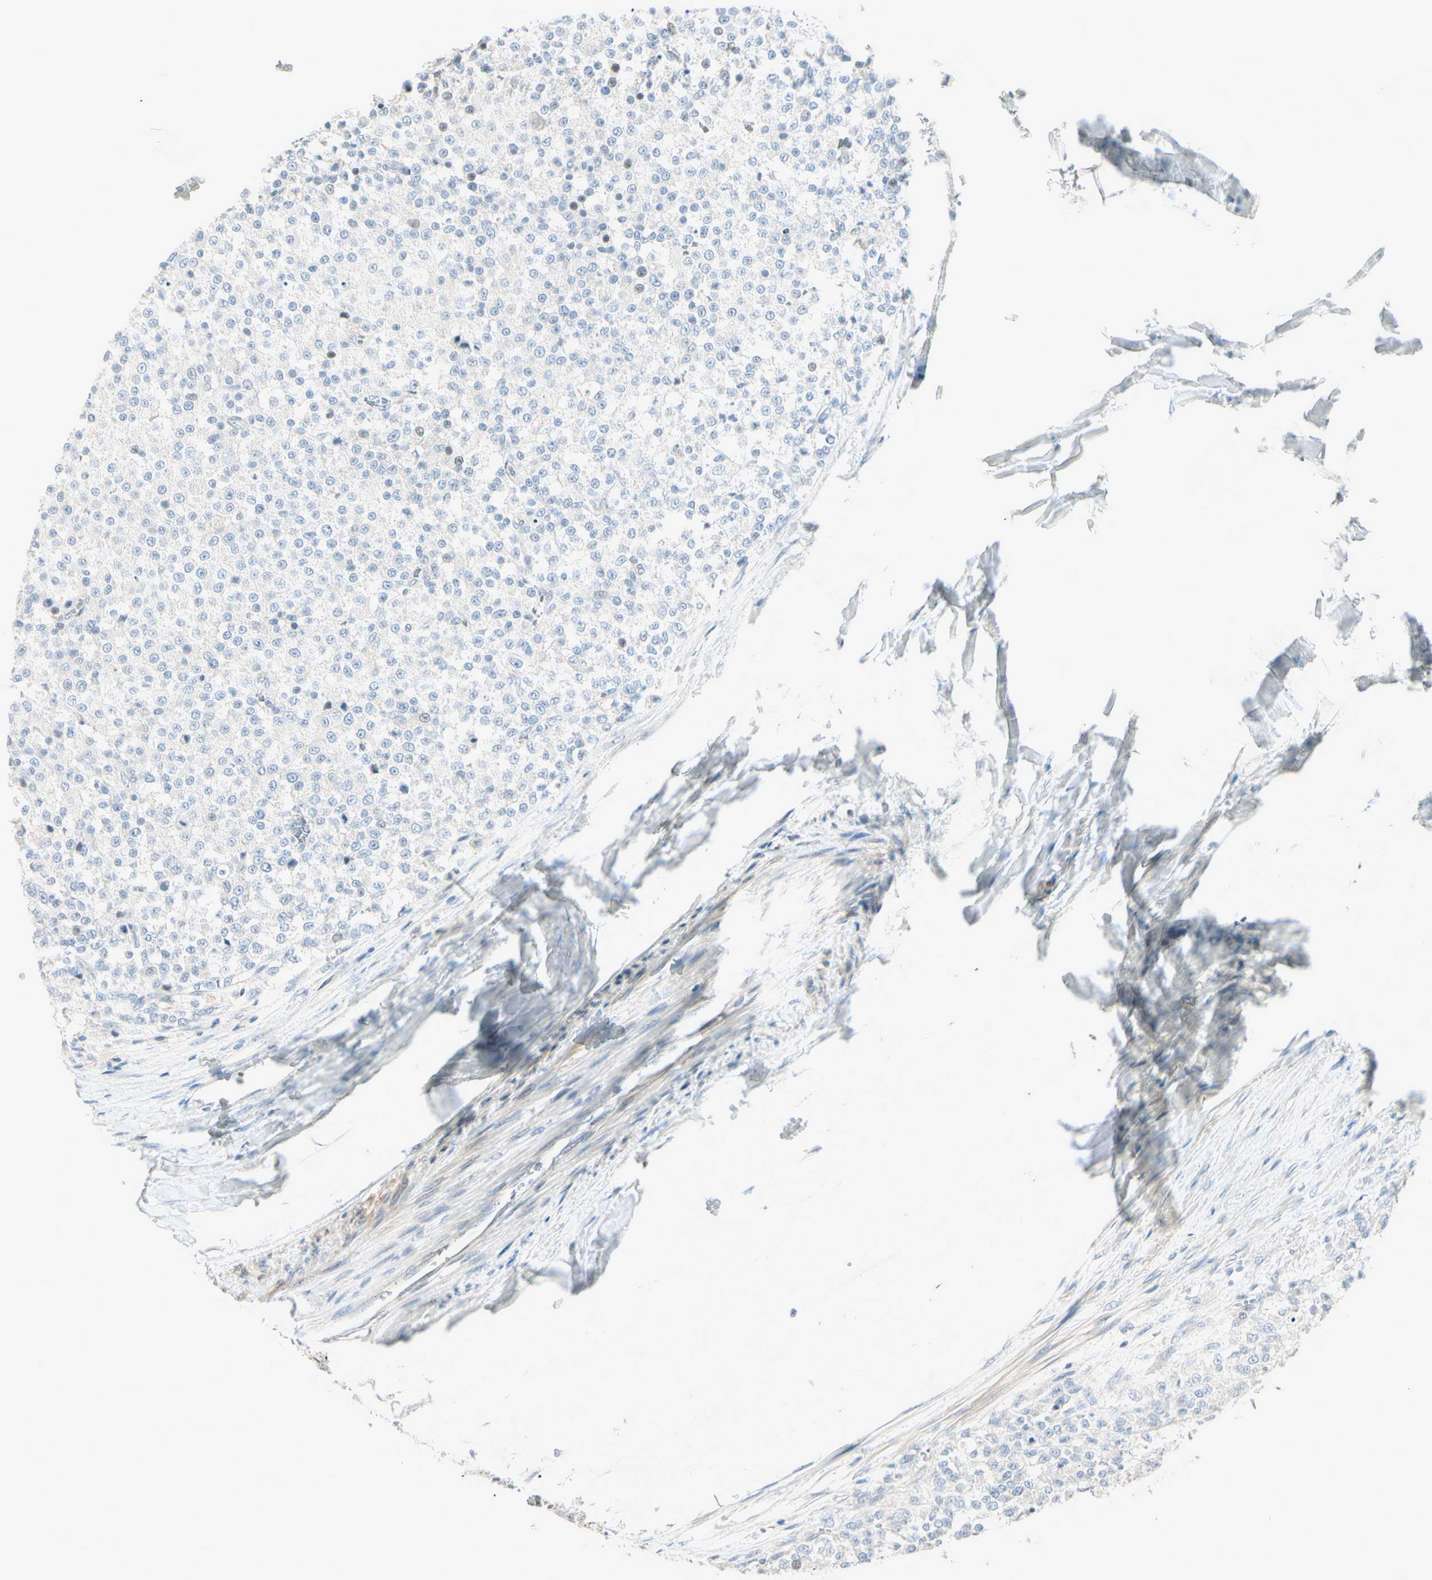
{"staining": {"intensity": "negative", "quantity": "none", "location": "none"}, "tissue": "testis cancer", "cell_type": "Tumor cells", "image_type": "cancer", "snomed": [{"axis": "morphology", "description": "Seminoma, NOS"}, {"axis": "topography", "description": "Testis"}], "caption": "Immunohistochemistry of testis cancer displays no staining in tumor cells.", "gene": "CYP2E1", "patient": {"sex": "male", "age": 59}}